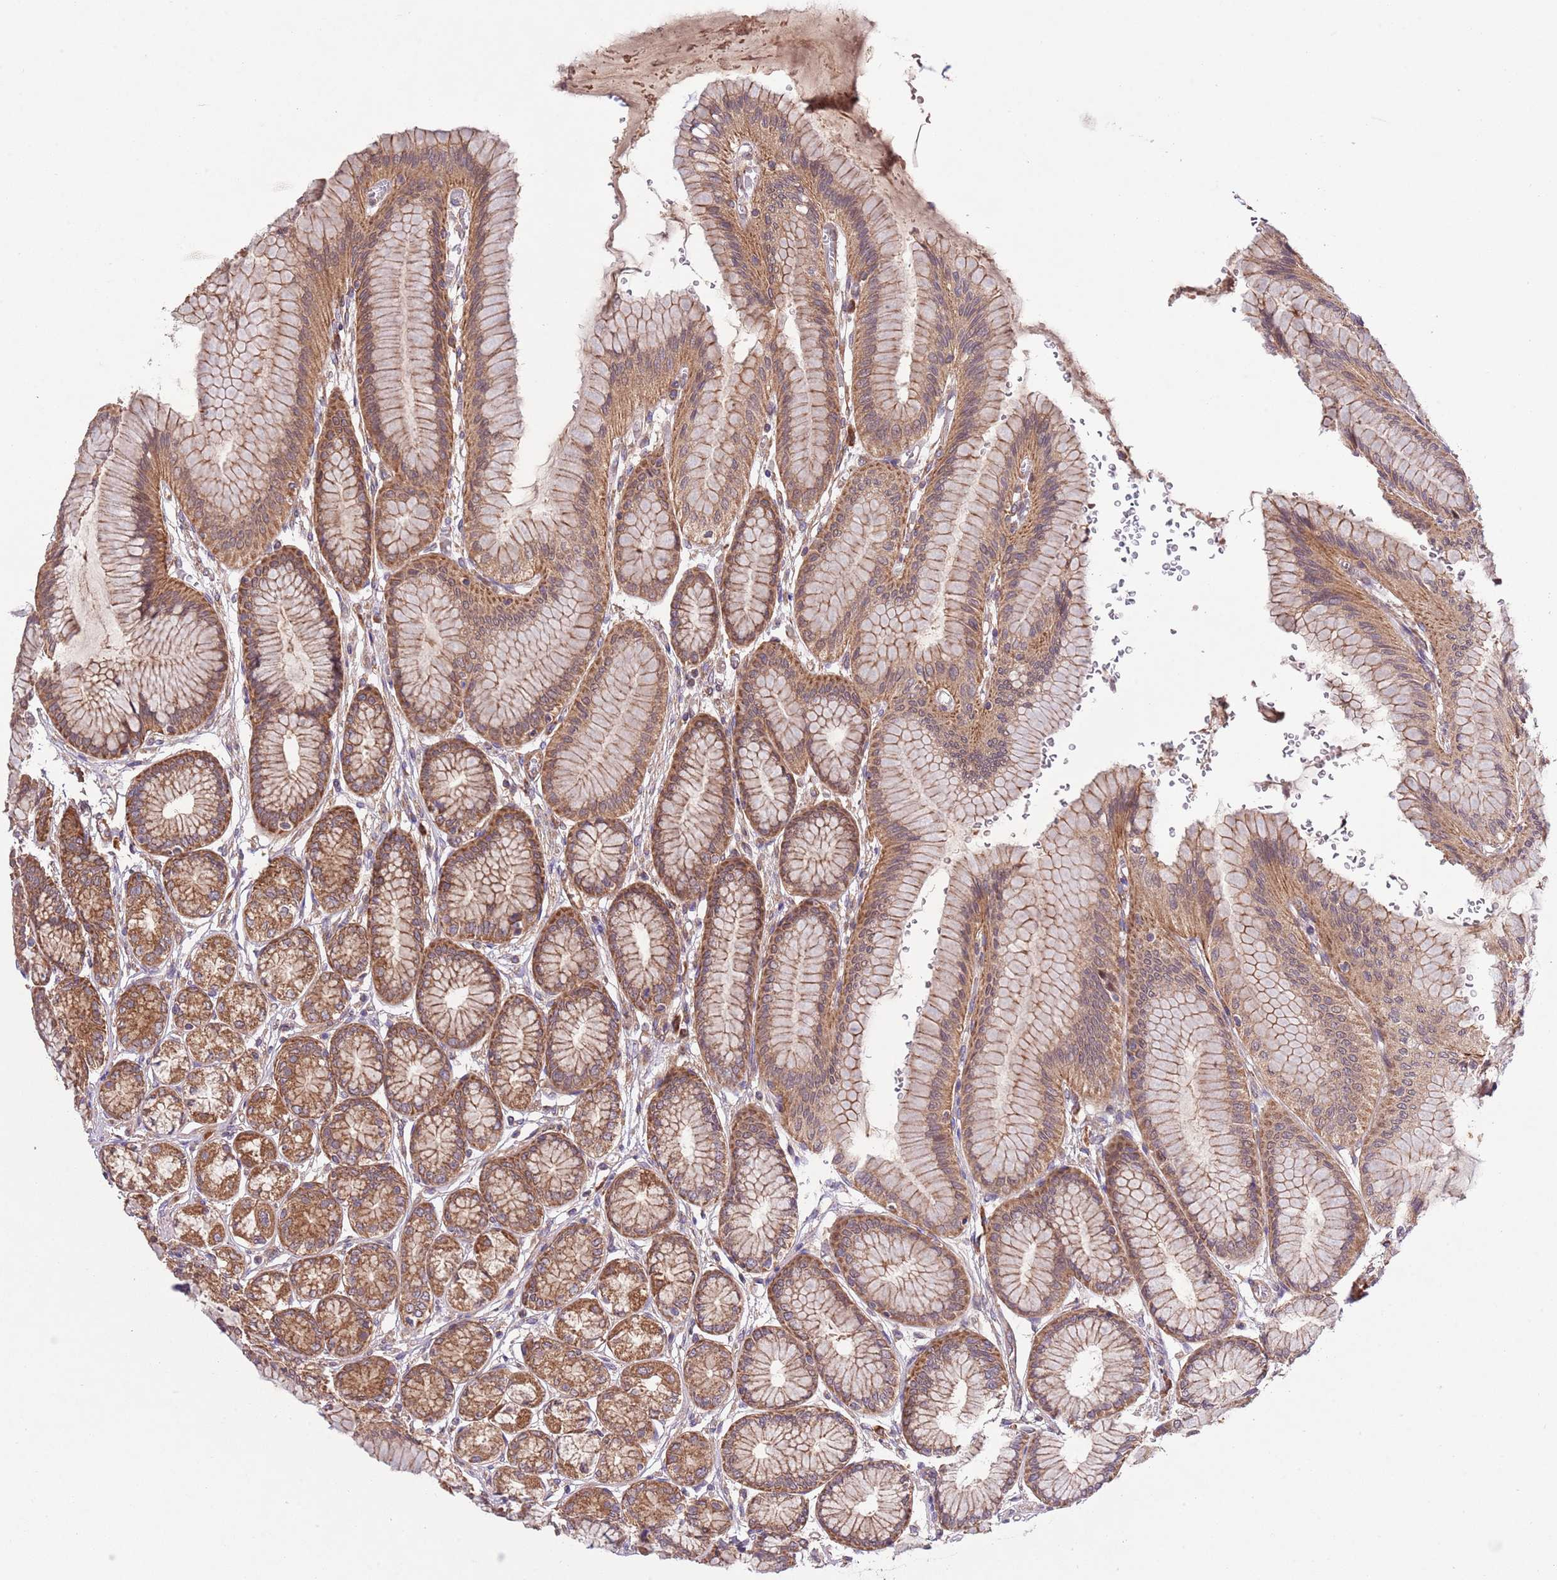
{"staining": {"intensity": "strong", "quantity": ">75%", "location": "cytoplasmic/membranous"}, "tissue": "stomach", "cell_type": "Glandular cells", "image_type": "normal", "snomed": [{"axis": "morphology", "description": "Normal tissue, NOS"}, {"axis": "morphology", "description": "Adenocarcinoma, NOS"}, {"axis": "morphology", "description": "Adenocarcinoma, High grade"}, {"axis": "topography", "description": "Stomach, upper"}, {"axis": "topography", "description": "Stomach"}], "caption": "A high-resolution micrograph shows immunohistochemistry staining of normal stomach, which displays strong cytoplasmic/membranous staining in about >75% of glandular cells.", "gene": "MFNG", "patient": {"sex": "female", "age": 65}}